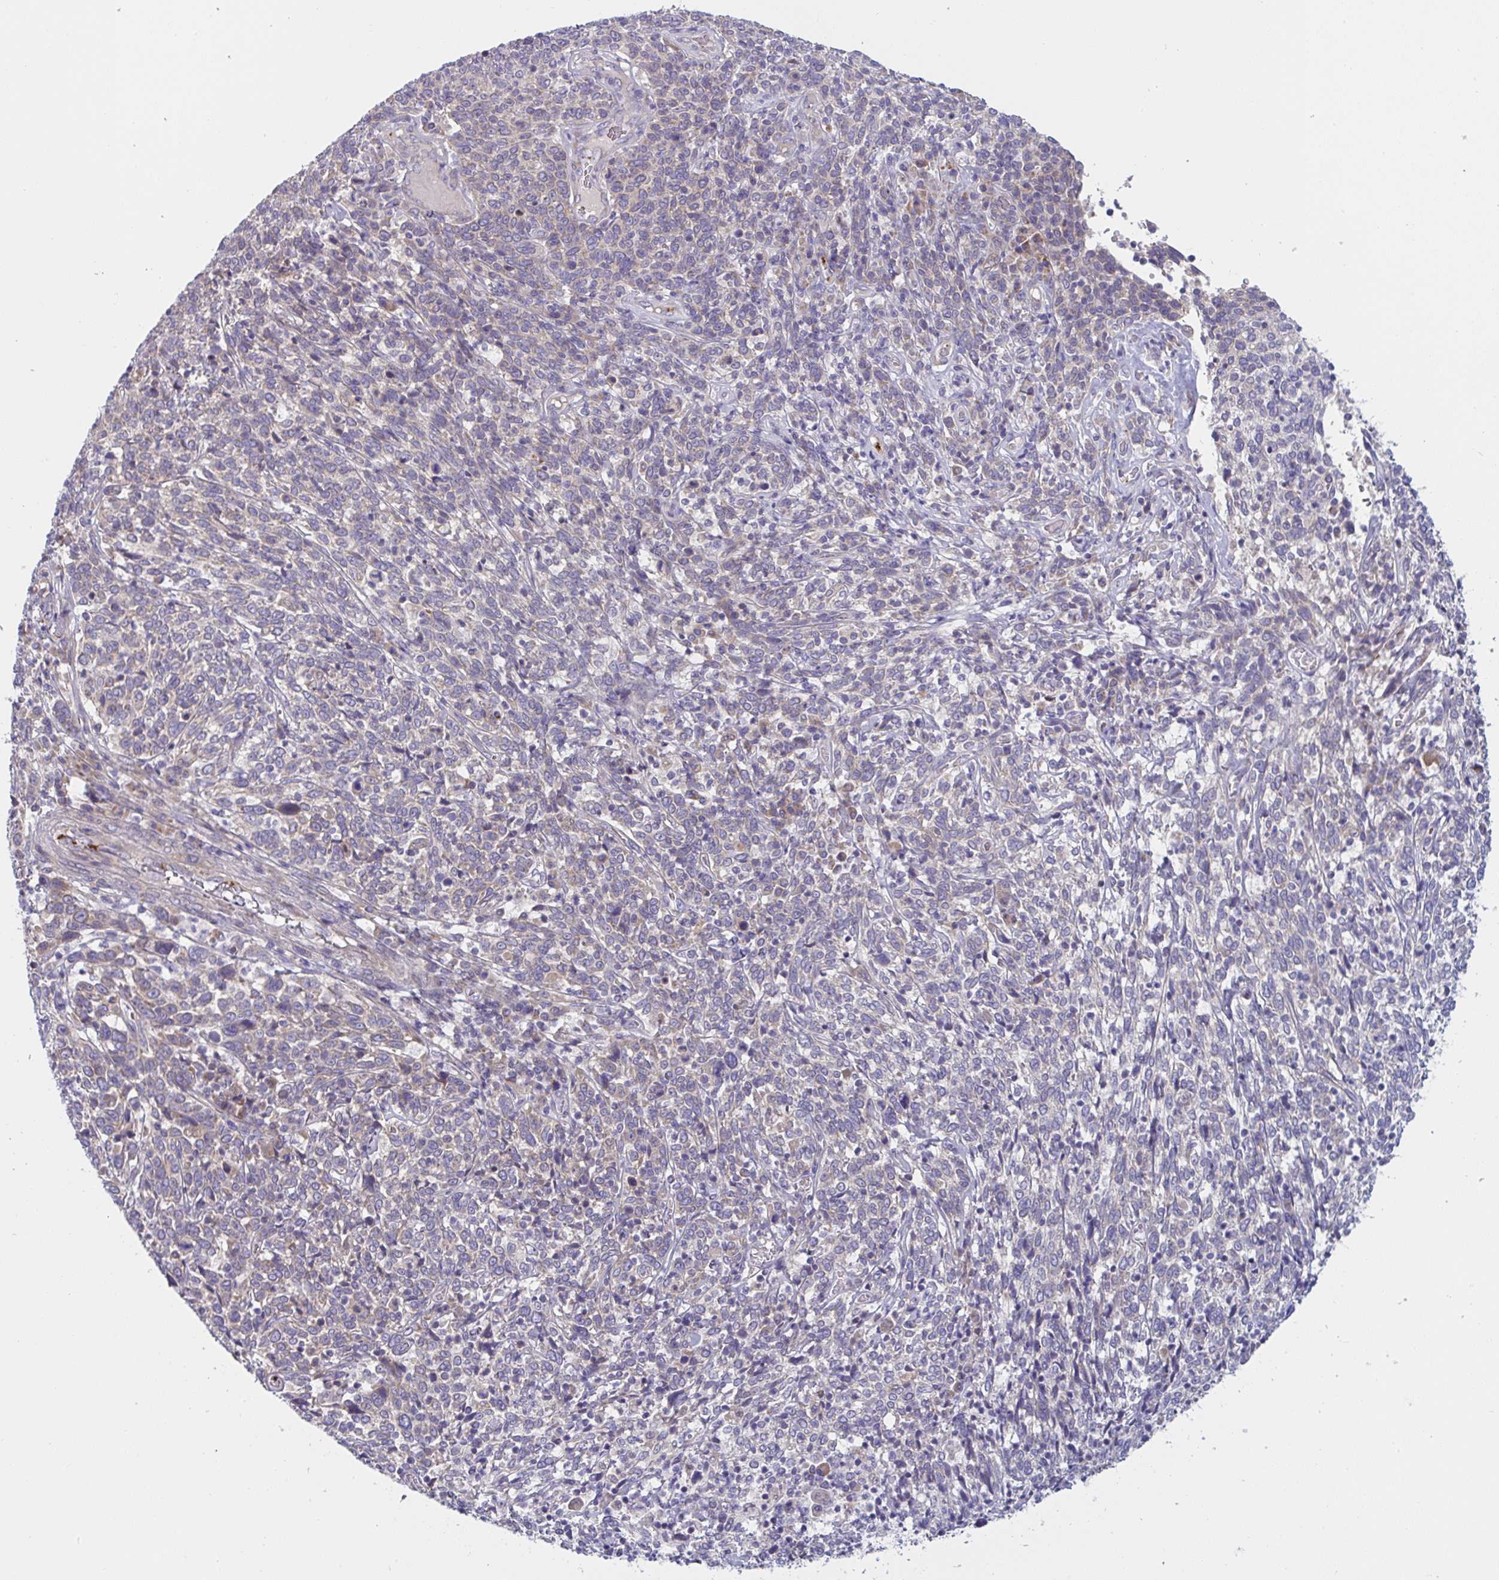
{"staining": {"intensity": "weak", "quantity": "<25%", "location": "cytoplasmic/membranous"}, "tissue": "cervical cancer", "cell_type": "Tumor cells", "image_type": "cancer", "snomed": [{"axis": "morphology", "description": "Squamous cell carcinoma, NOS"}, {"axis": "topography", "description": "Cervix"}], "caption": "This photomicrograph is of squamous cell carcinoma (cervical) stained with immunohistochemistry (IHC) to label a protein in brown with the nuclei are counter-stained blue. There is no staining in tumor cells. (Stains: DAB immunohistochemistry (IHC) with hematoxylin counter stain, Microscopy: brightfield microscopy at high magnification).", "gene": "MRPS2", "patient": {"sex": "female", "age": 46}}